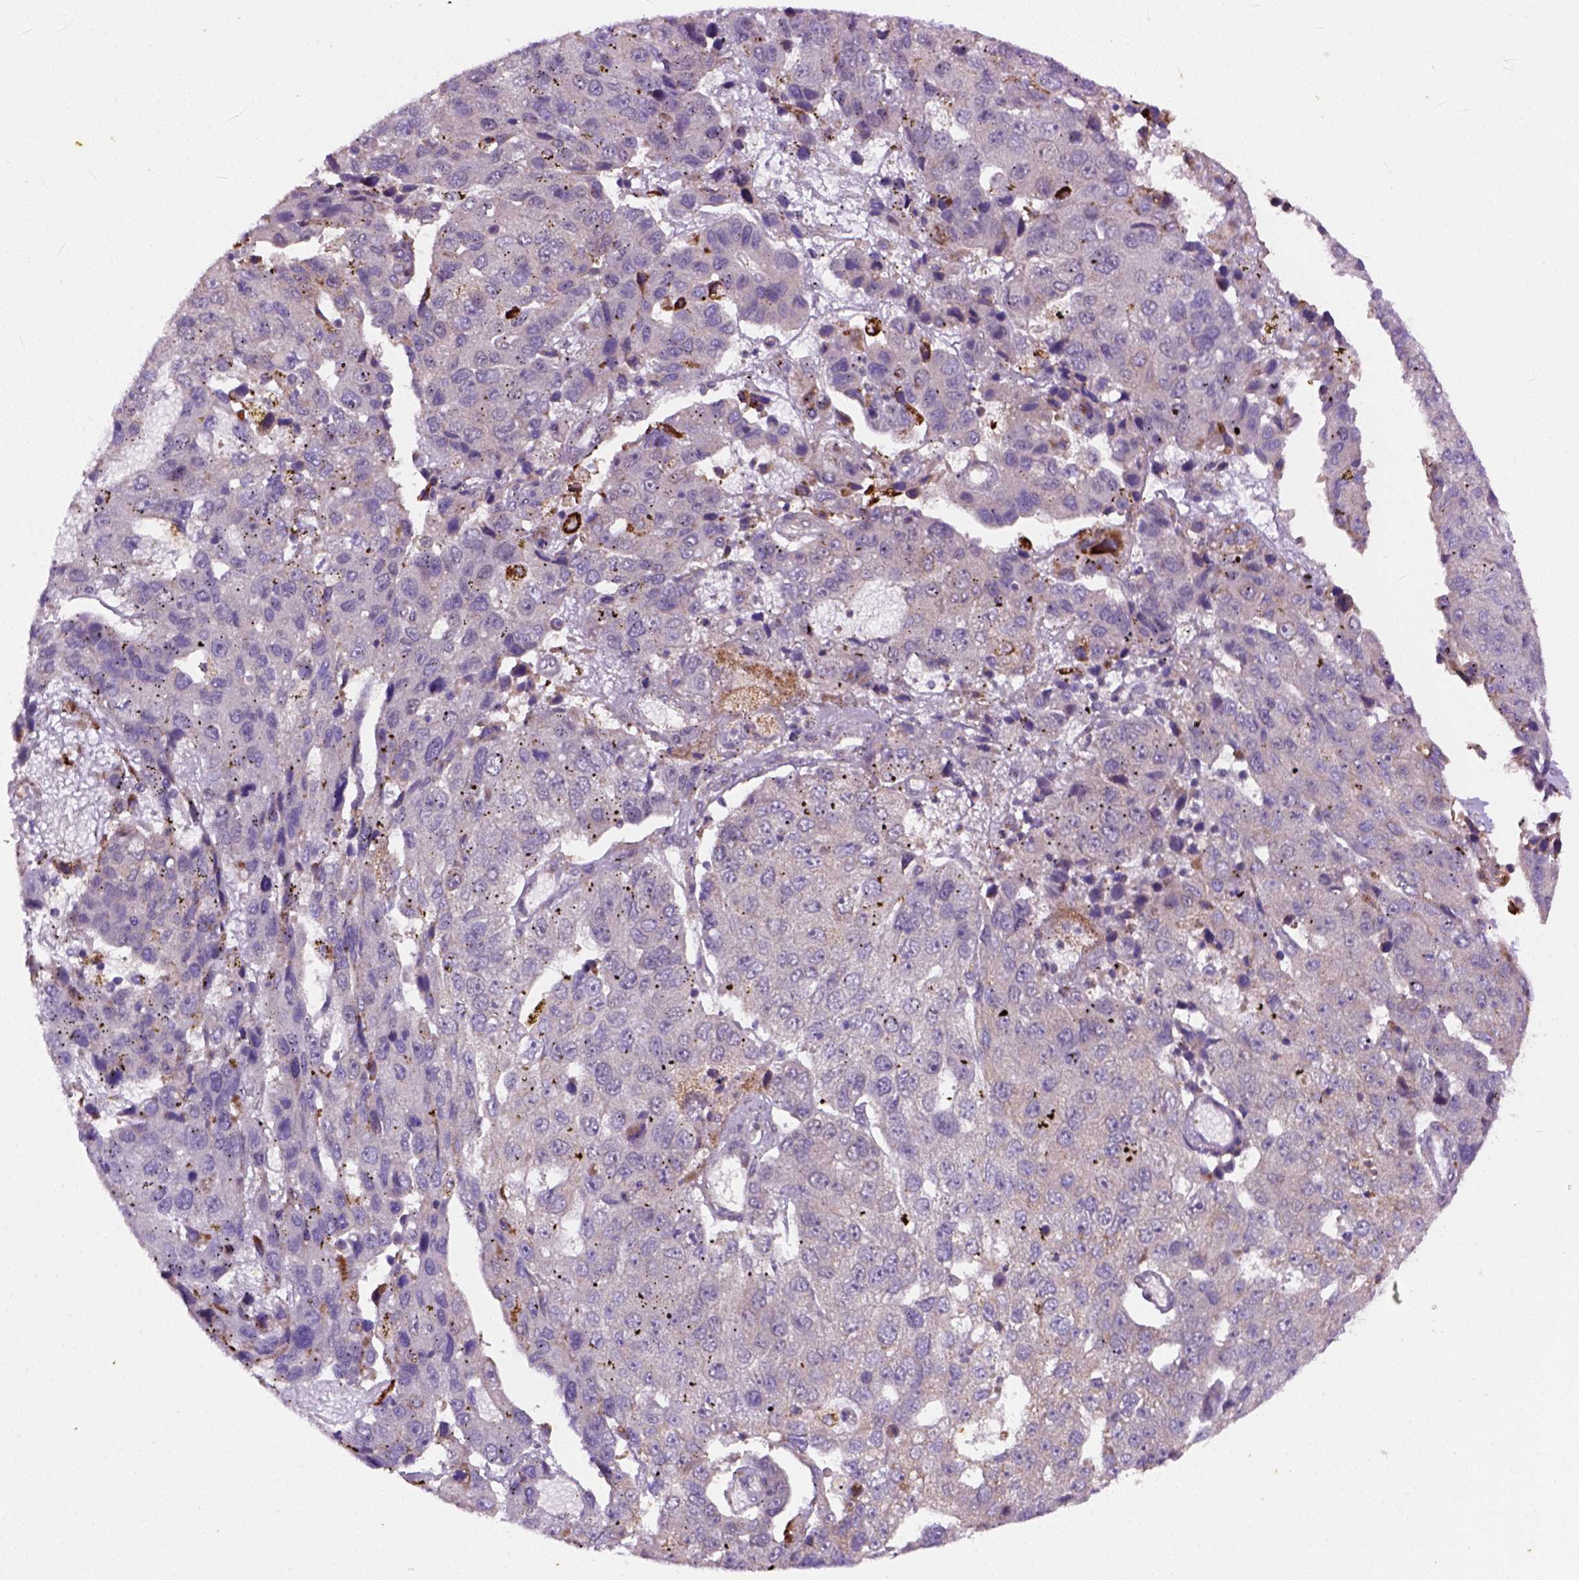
{"staining": {"intensity": "negative", "quantity": "none", "location": "none"}, "tissue": "pancreatic cancer", "cell_type": "Tumor cells", "image_type": "cancer", "snomed": [{"axis": "morphology", "description": "Adenocarcinoma, NOS"}, {"axis": "topography", "description": "Pancreas"}], "caption": "There is no significant expression in tumor cells of pancreatic cancer.", "gene": "FZD7", "patient": {"sex": "female", "age": 61}}